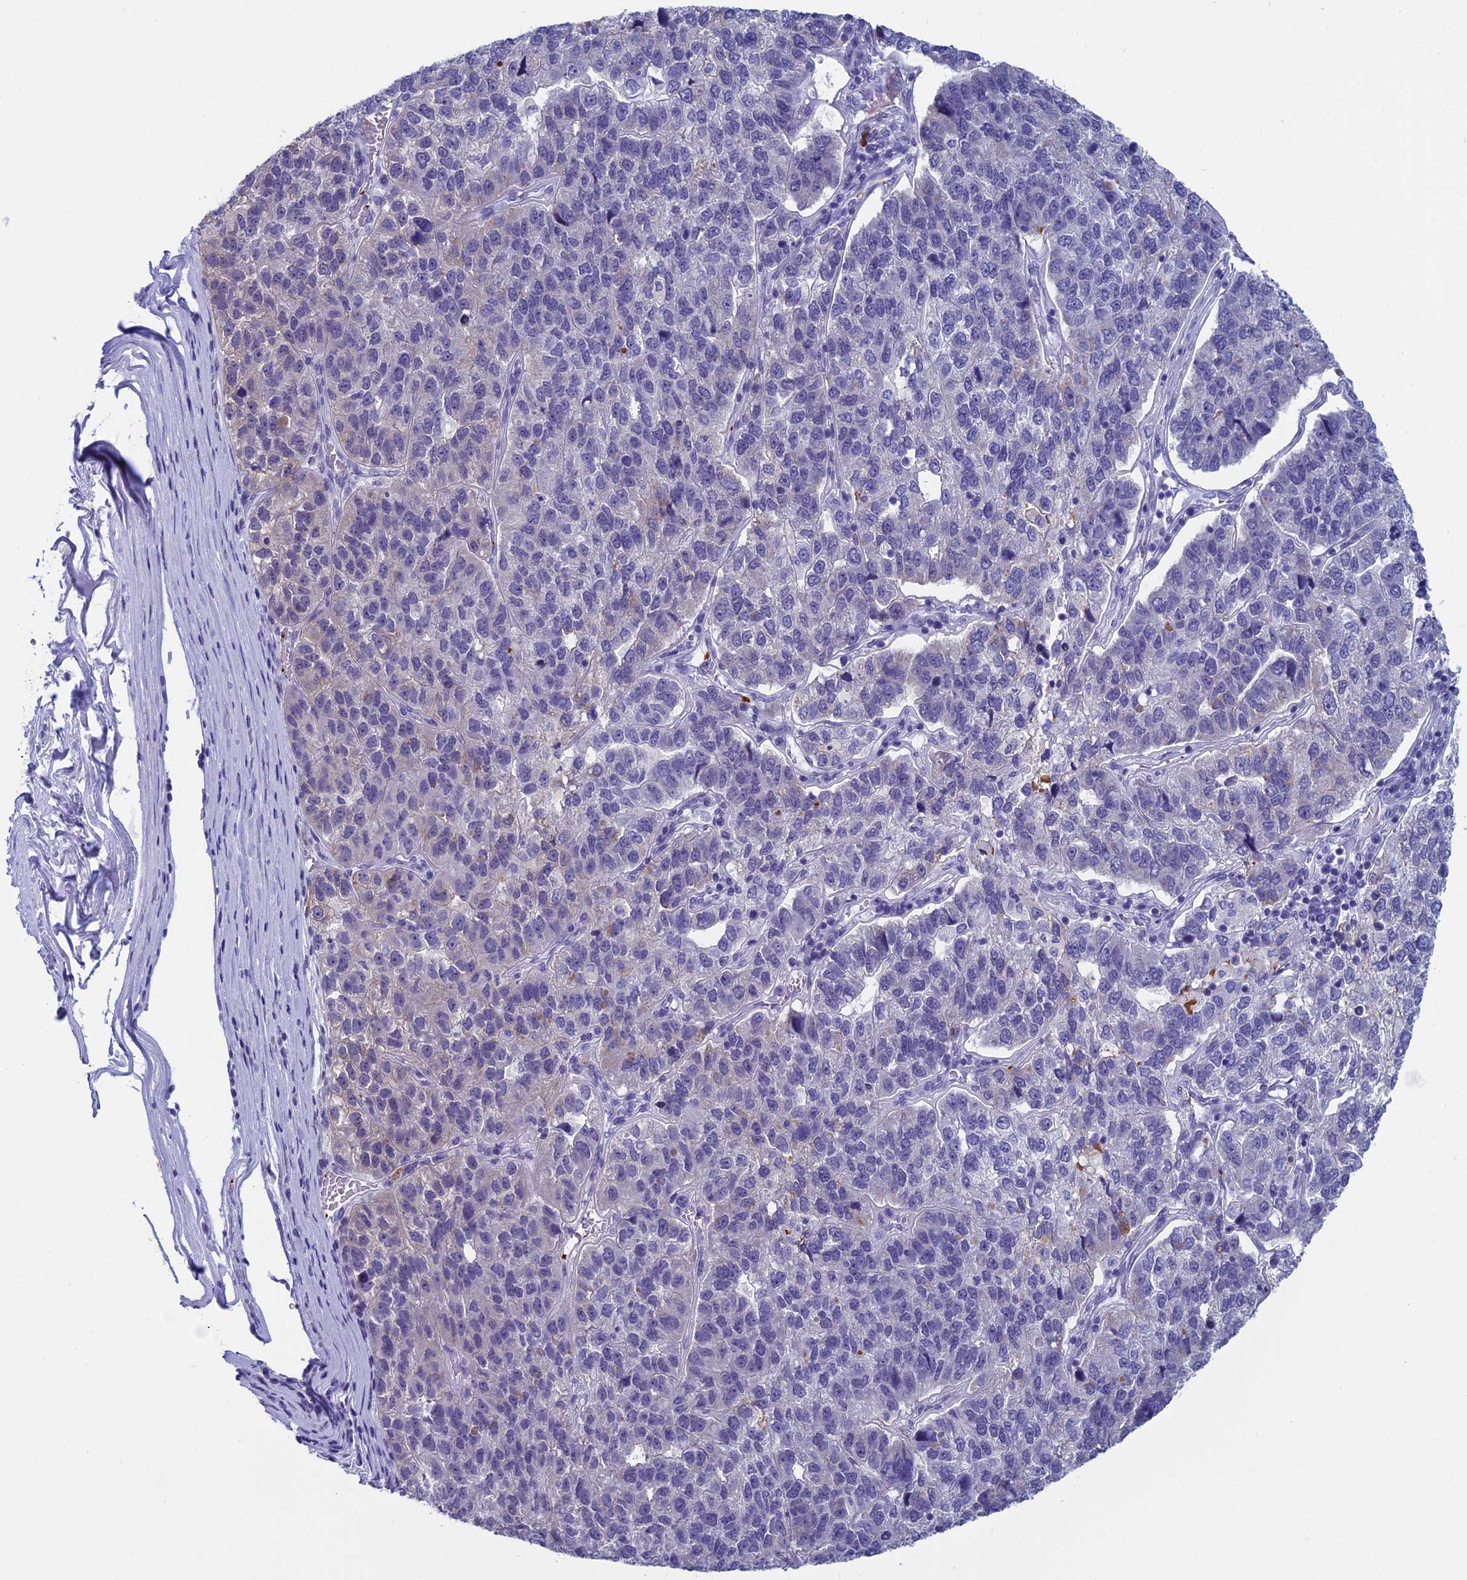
{"staining": {"intensity": "negative", "quantity": "none", "location": "none"}, "tissue": "pancreatic cancer", "cell_type": "Tumor cells", "image_type": "cancer", "snomed": [{"axis": "morphology", "description": "Adenocarcinoma, NOS"}, {"axis": "topography", "description": "Pancreas"}], "caption": "A high-resolution image shows immunohistochemistry staining of adenocarcinoma (pancreatic), which displays no significant positivity in tumor cells.", "gene": "AIFM2", "patient": {"sex": "female", "age": 61}}